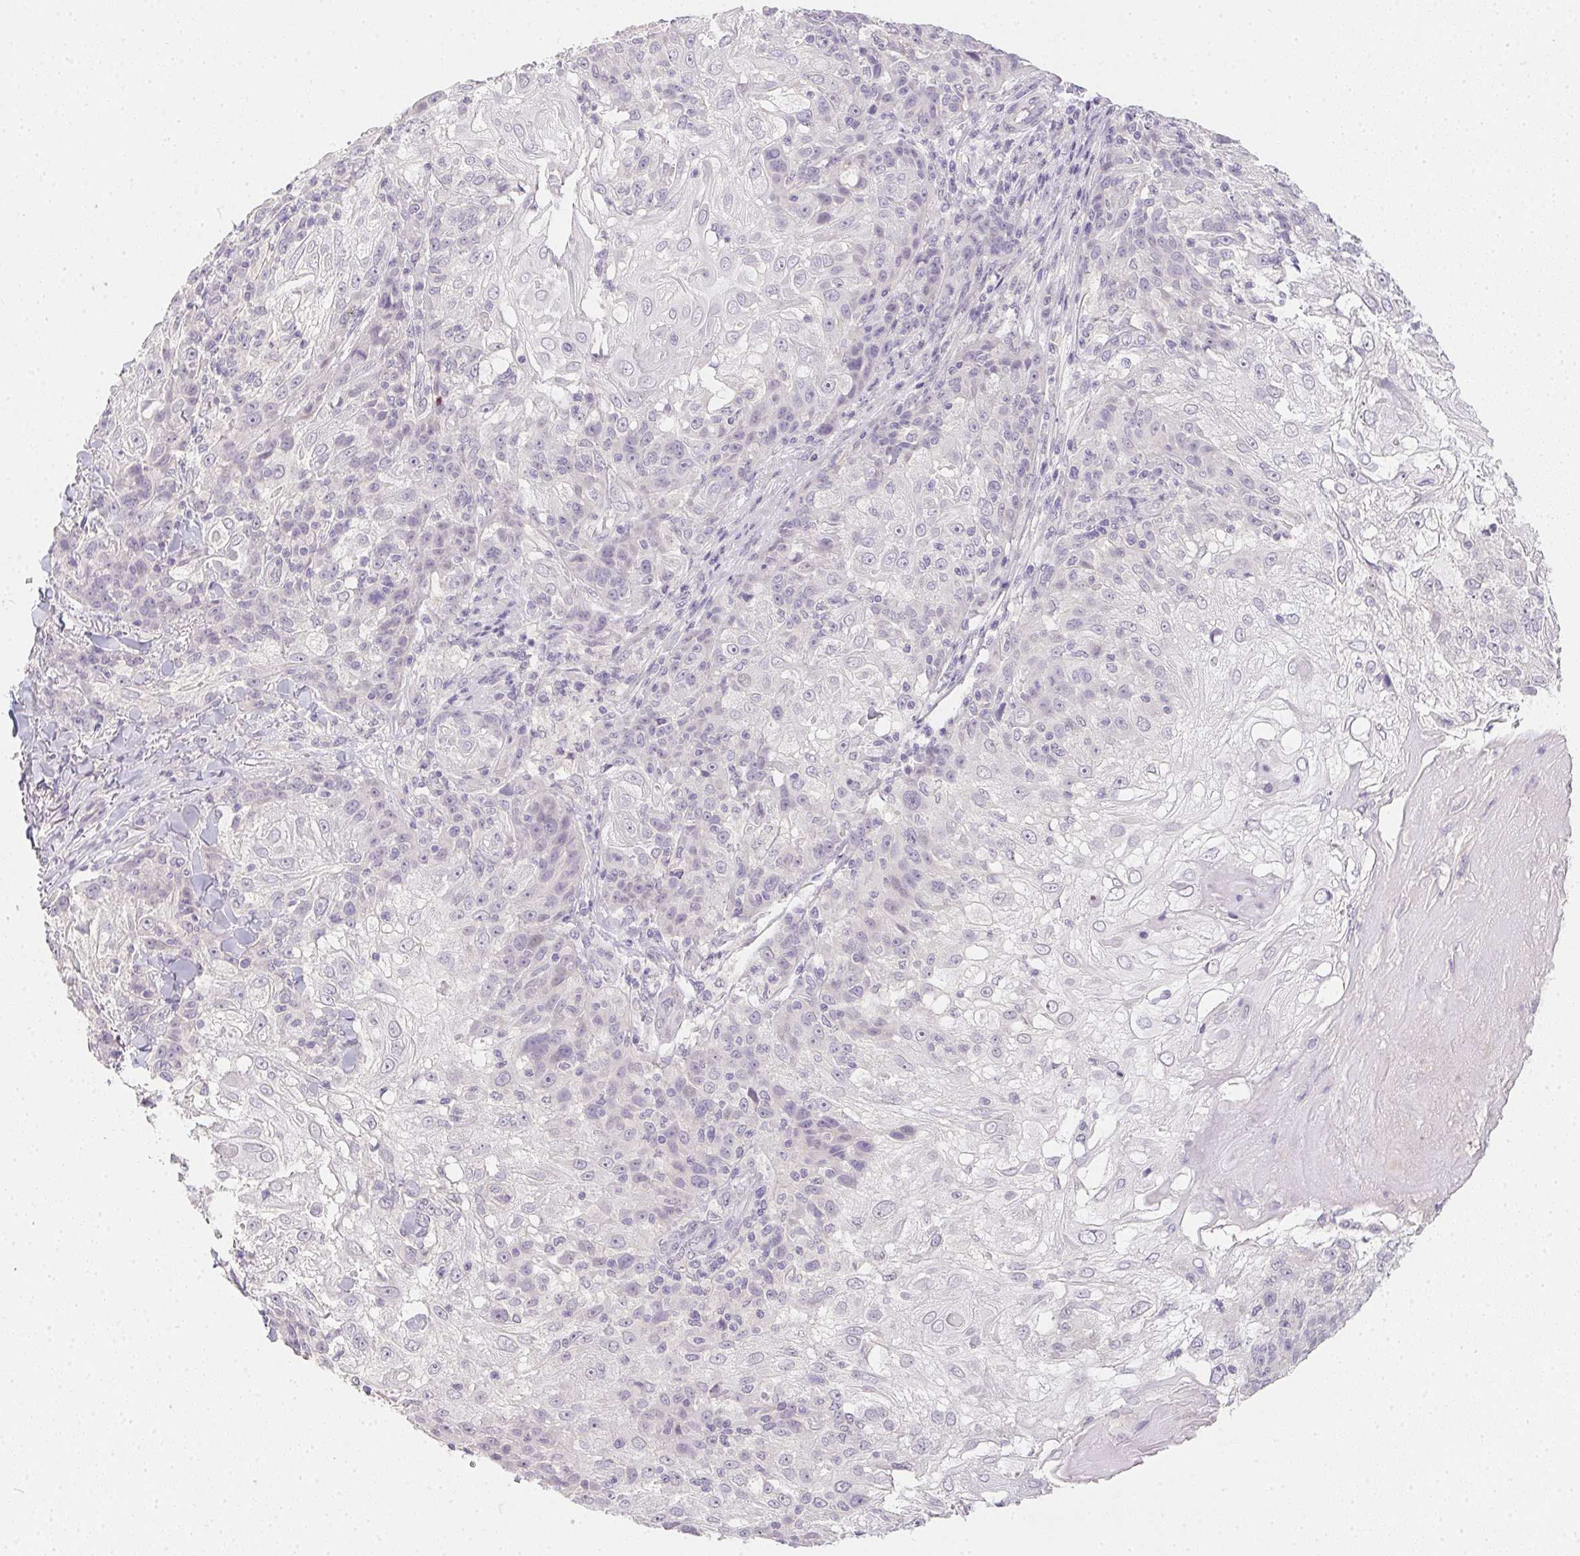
{"staining": {"intensity": "negative", "quantity": "none", "location": "none"}, "tissue": "skin cancer", "cell_type": "Tumor cells", "image_type": "cancer", "snomed": [{"axis": "morphology", "description": "Normal tissue, NOS"}, {"axis": "morphology", "description": "Squamous cell carcinoma, NOS"}, {"axis": "topography", "description": "Skin"}], "caption": "Tumor cells are negative for brown protein staining in skin cancer. (Brightfield microscopy of DAB IHC at high magnification).", "gene": "ZBBX", "patient": {"sex": "female", "age": 83}}